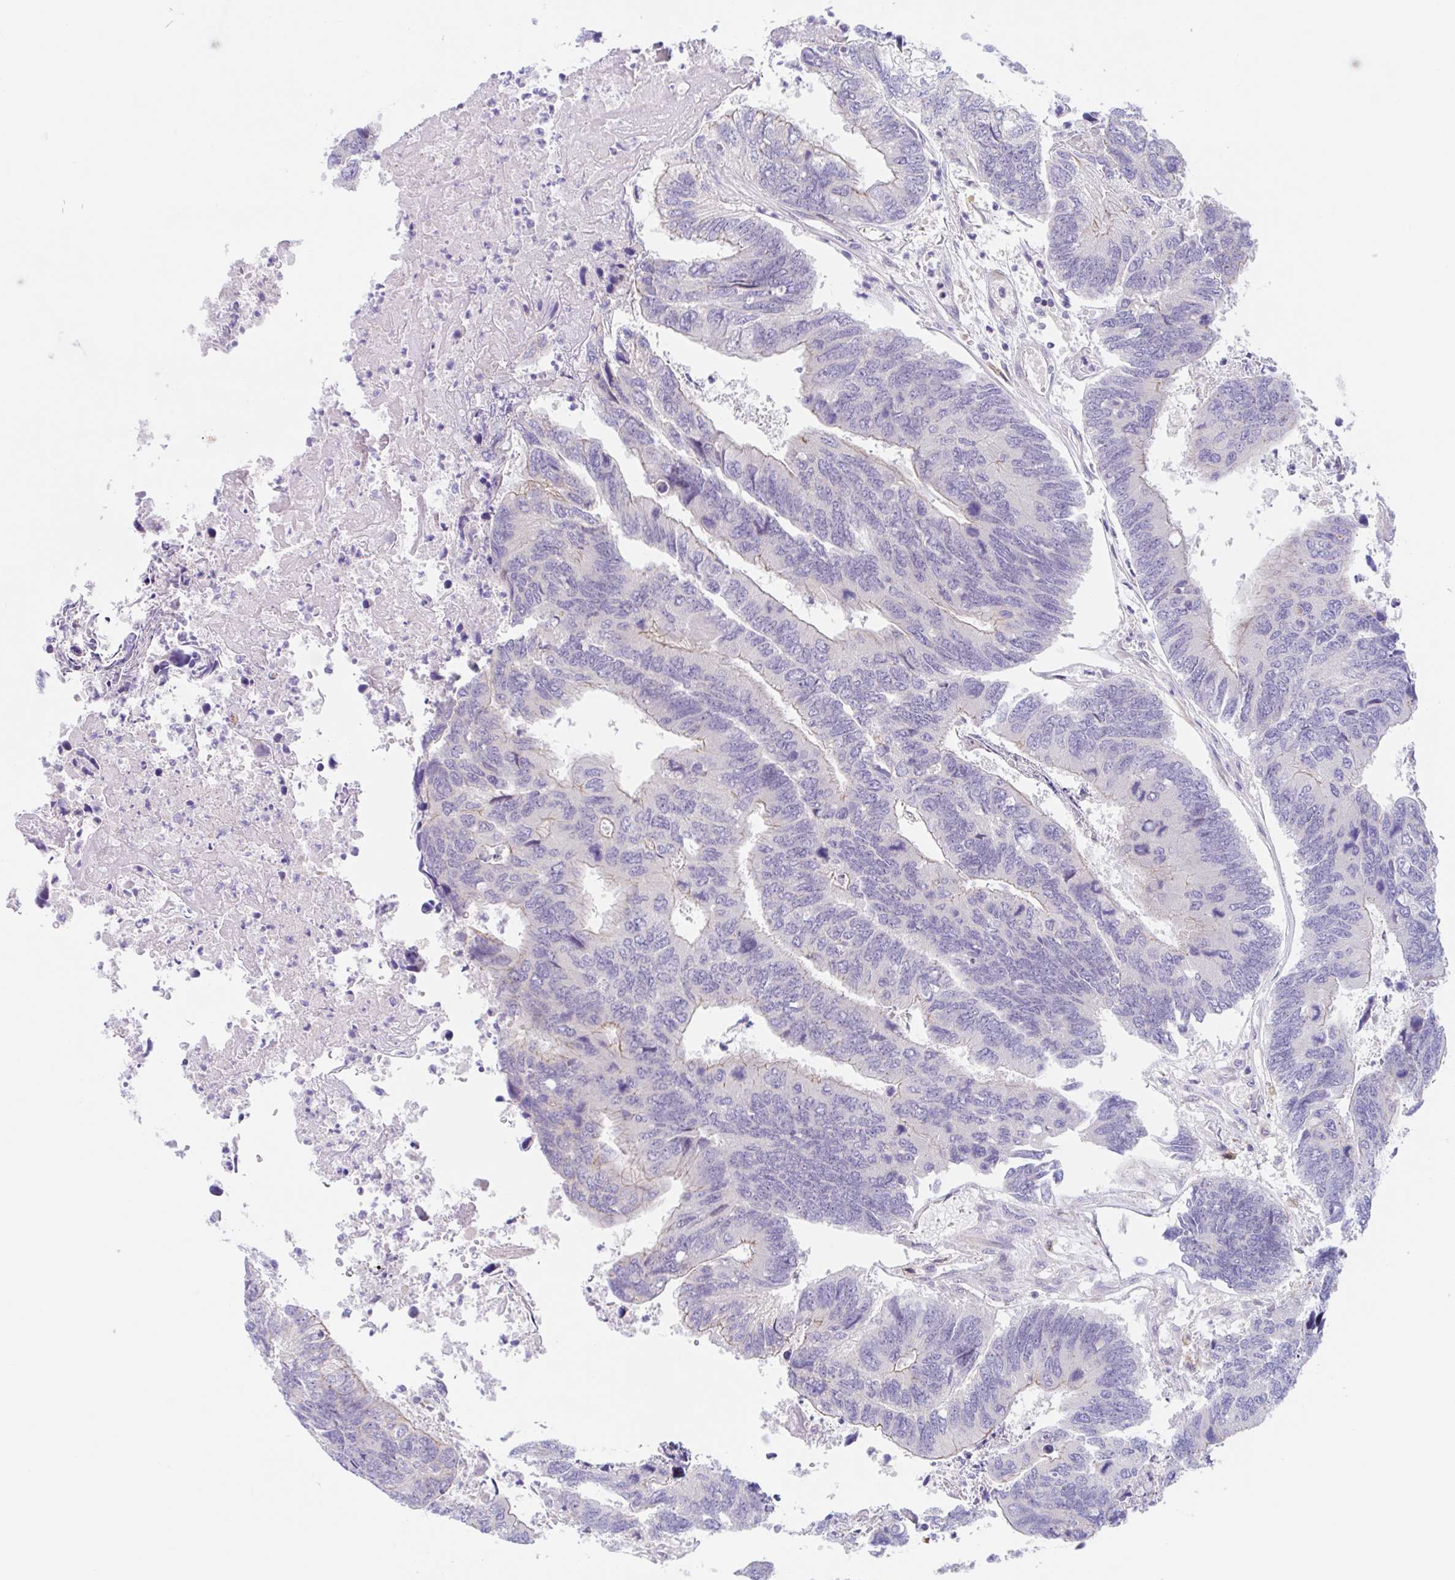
{"staining": {"intensity": "weak", "quantity": "<25%", "location": "cytoplasmic/membranous"}, "tissue": "colorectal cancer", "cell_type": "Tumor cells", "image_type": "cancer", "snomed": [{"axis": "morphology", "description": "Adenocarcinoma, NOS"}, {"axis": "topography", "description": "Colon"}], "caption": "Immunohistochemistry of adenocarcinoma (colorectal) demonstrates no positivity in tumor cells.", "gene": "TMEM86A", "patient": {"sex": "female", "age": 67}}